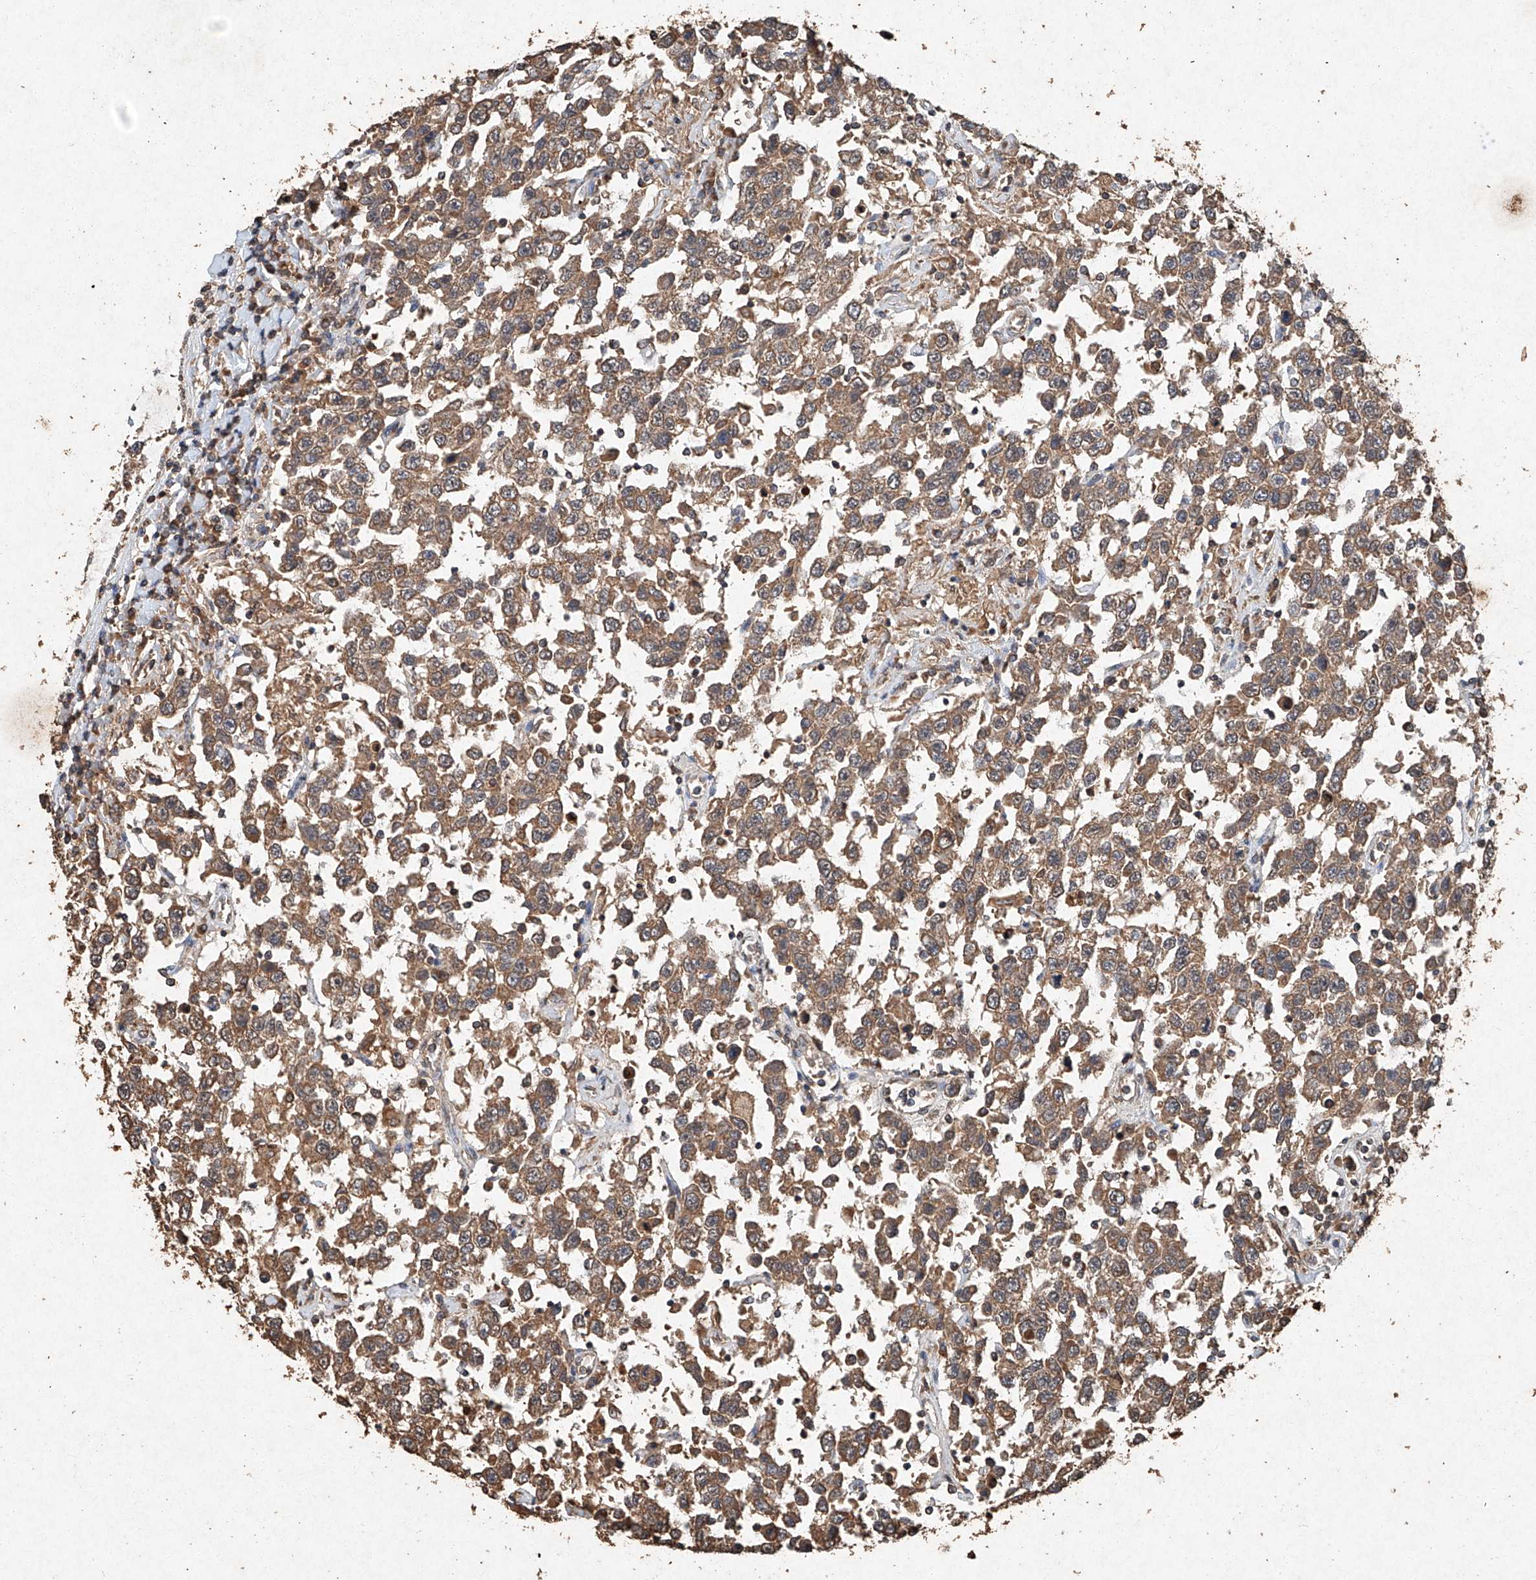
{"staining": {"intensity": "moderate", "quantity": ">75%", "location": "cytoplasmic/membranous"}, "tissue": "testis cancer", "cell_type": "Tumor cells", "image_type": "cancer", "snomed": [{"axis": "morphology", "description": "Seminoma, NOS"}, {"axis": "topography", "description": "Testis"}], "caption": "Seminoma (testis) stained with a protein marker exhibits moderate staining in tumor cells.", "gene": "STK3", "patient": {"sex": "male", "age": 41}}